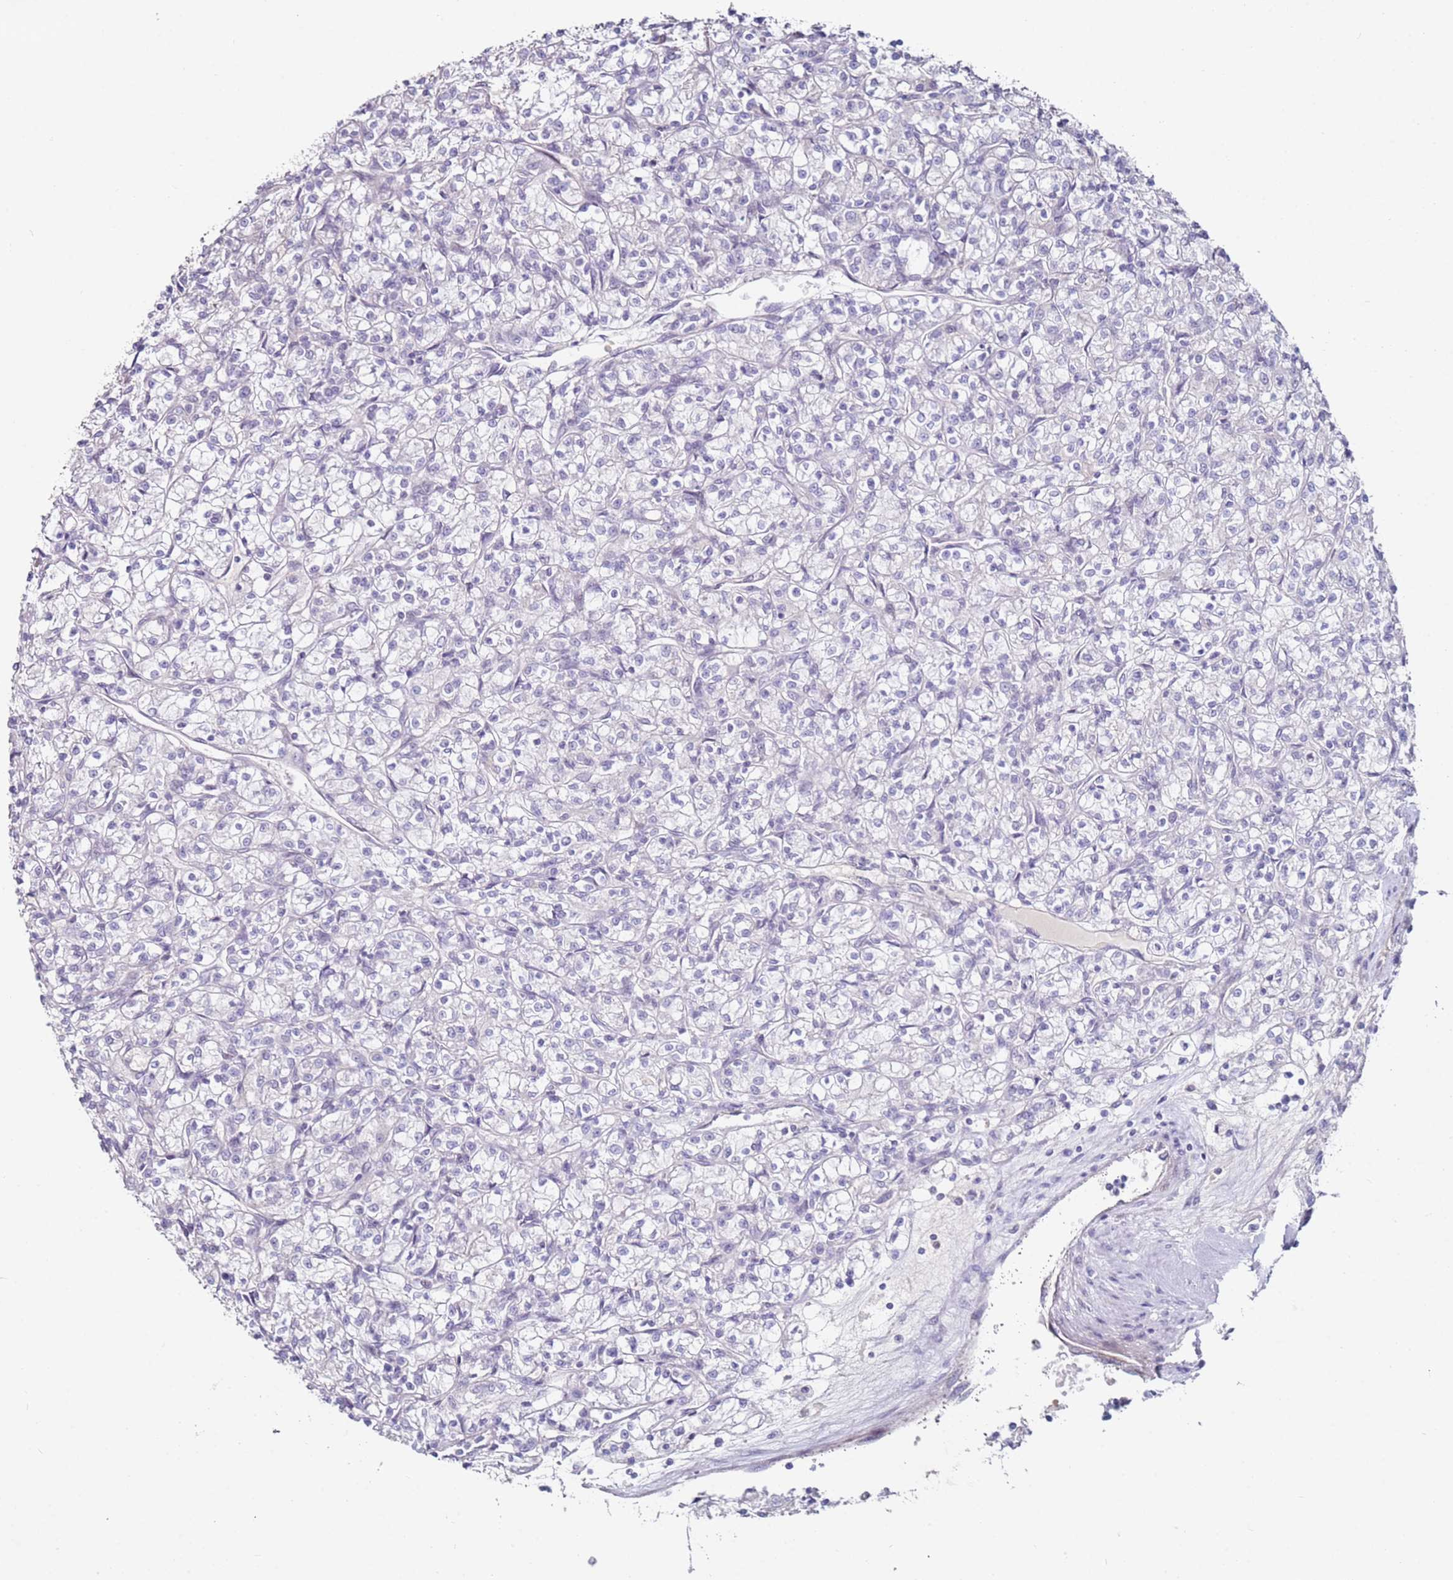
{"staining": {"intensity": "negative", "quantity": "none", "location": "none"}, "tissue": "renal cancer", "cell_type": "Tumor cells", "image_type": "cancer", "snomed": [{"axis": "morphology", "description": "Adenocarcinoma, NOS"}, {"axis": "topography", "description": "Kidney"}], "caption": "Renal cancer (adenocarcinoma) was stained to show a protein in brown. There is no significant expression in tumor cells. (DAB (3,3'-diaminobenzidine) immunohistochemistry, high magnification).", "gene": "RARS2", "patient": {"sex": "female", "age": 59}}